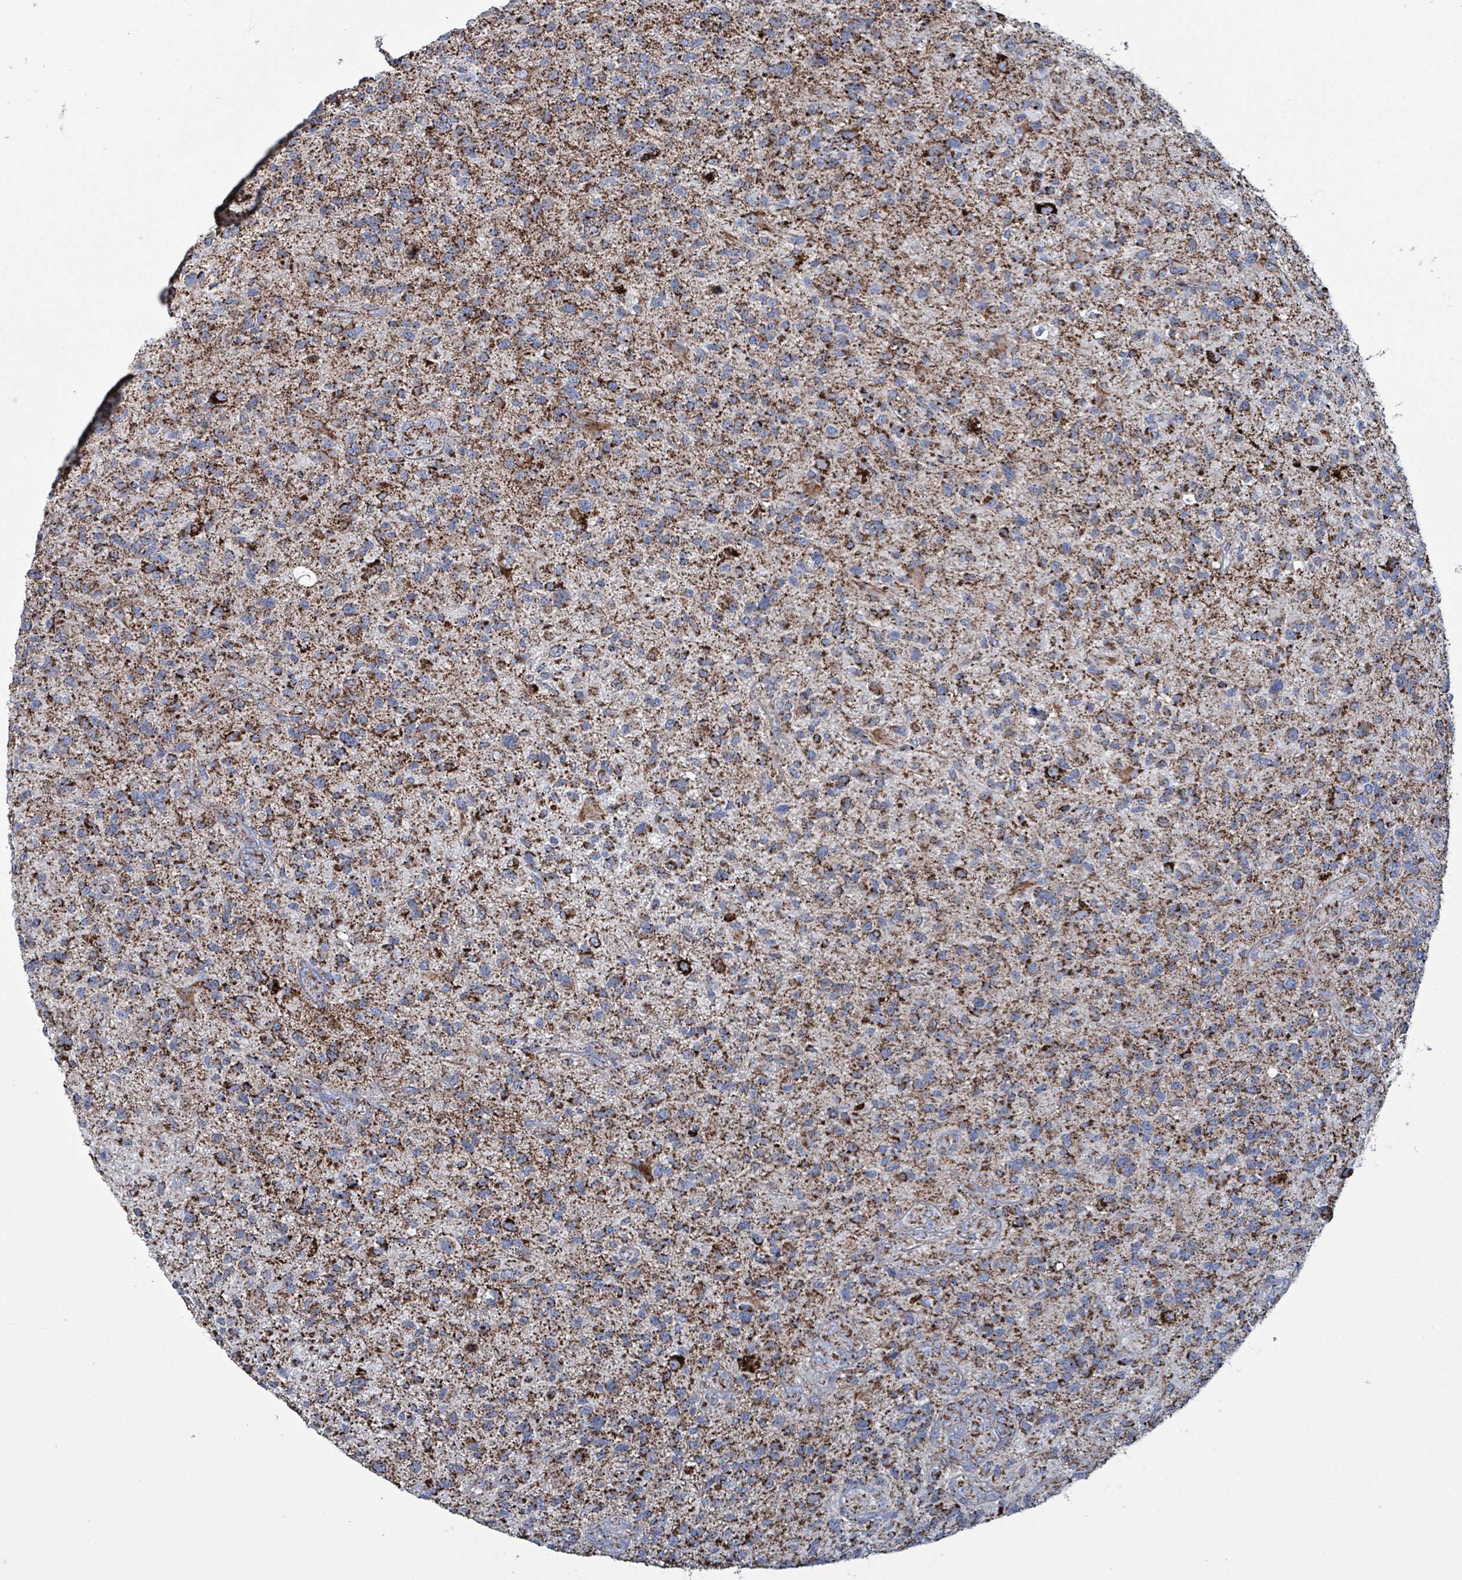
{"staining": {"intensity": "strong", "quantity": ">75%", "location": "cytoplasmic/membranous"}, "tissue": "glioma", "cell_type": "Tumor cells", "image_type": "cancer", "snomed": [{"axis": "morphology", "description": "Glioma, malignant, High grade"}, {"axis": "topography", "description": "Brain"}], "caption": "Immunohistochemistry histopathology image of neoplastic tissue: glioma stained using immunohistochemistry (IHC) reveals high levels of strong protein expression localized specifically in the cytoplasmic/membranous of tumor cells, appearing as a cytoplasmic/membranous brown color.", "gene": "IDH3B", "patient": {"sex": "male", "age": 47}}